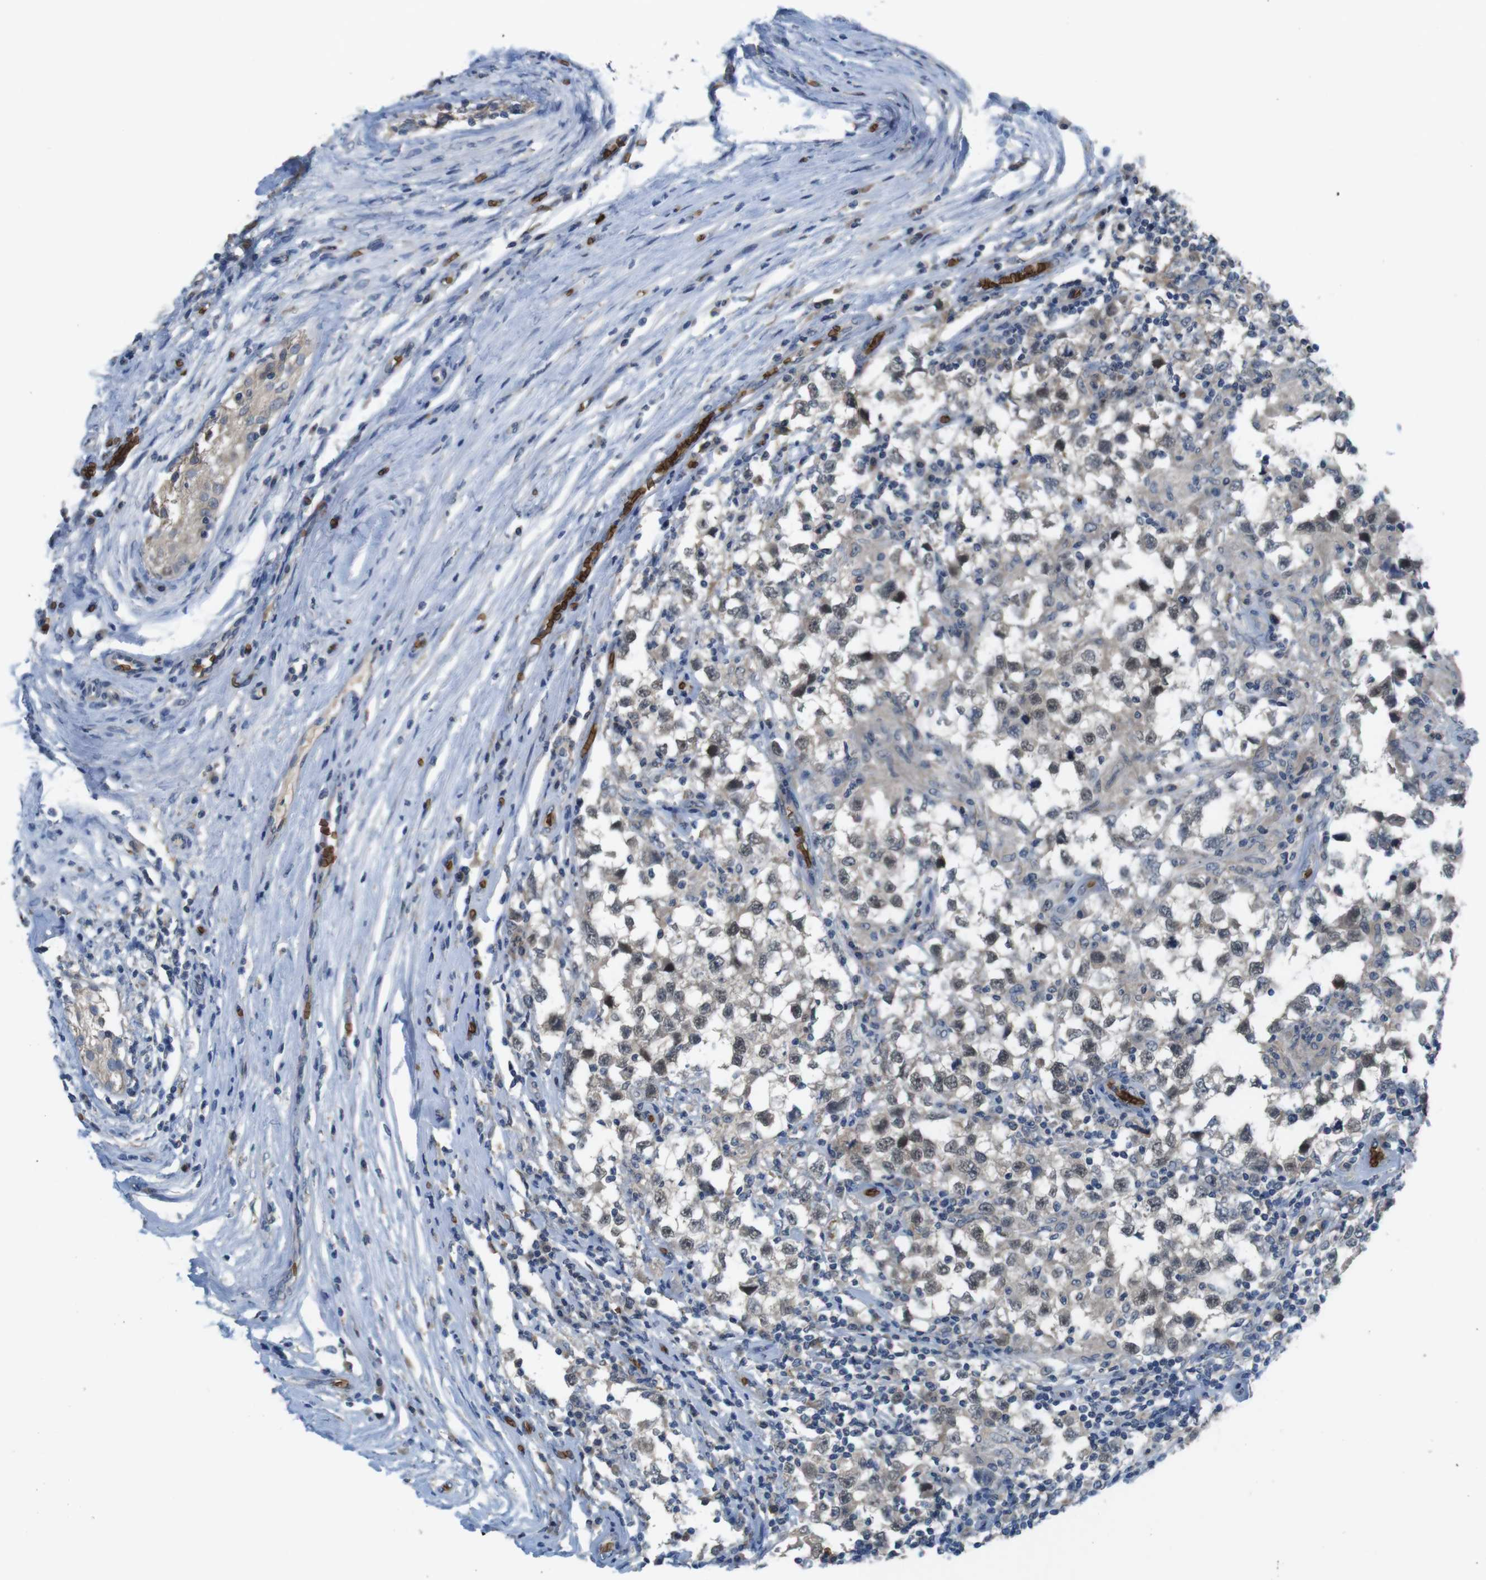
{"staining": {"intensity": "weak", "quantity": ">75%", "location": "nuclear"}, "tissue": "testis cancer", "cell_type": "Tumor cells", "image_type": "cancer", "snomed": [{"axis": "morphology", "description": "Carcinoma, Embryonal, NOS"}, {"axis": "topography", "description": "Testis"}], "caption": "Immunohistochemical staining of testis embryonal carcinoma reveals weak nuclear protein expression in about >75% of tumor cells. (DAB = brown stain, brightfield microscopy at high magnification).", "gene": "GYPA", "patient": {"sex": "male", "age": 21}}